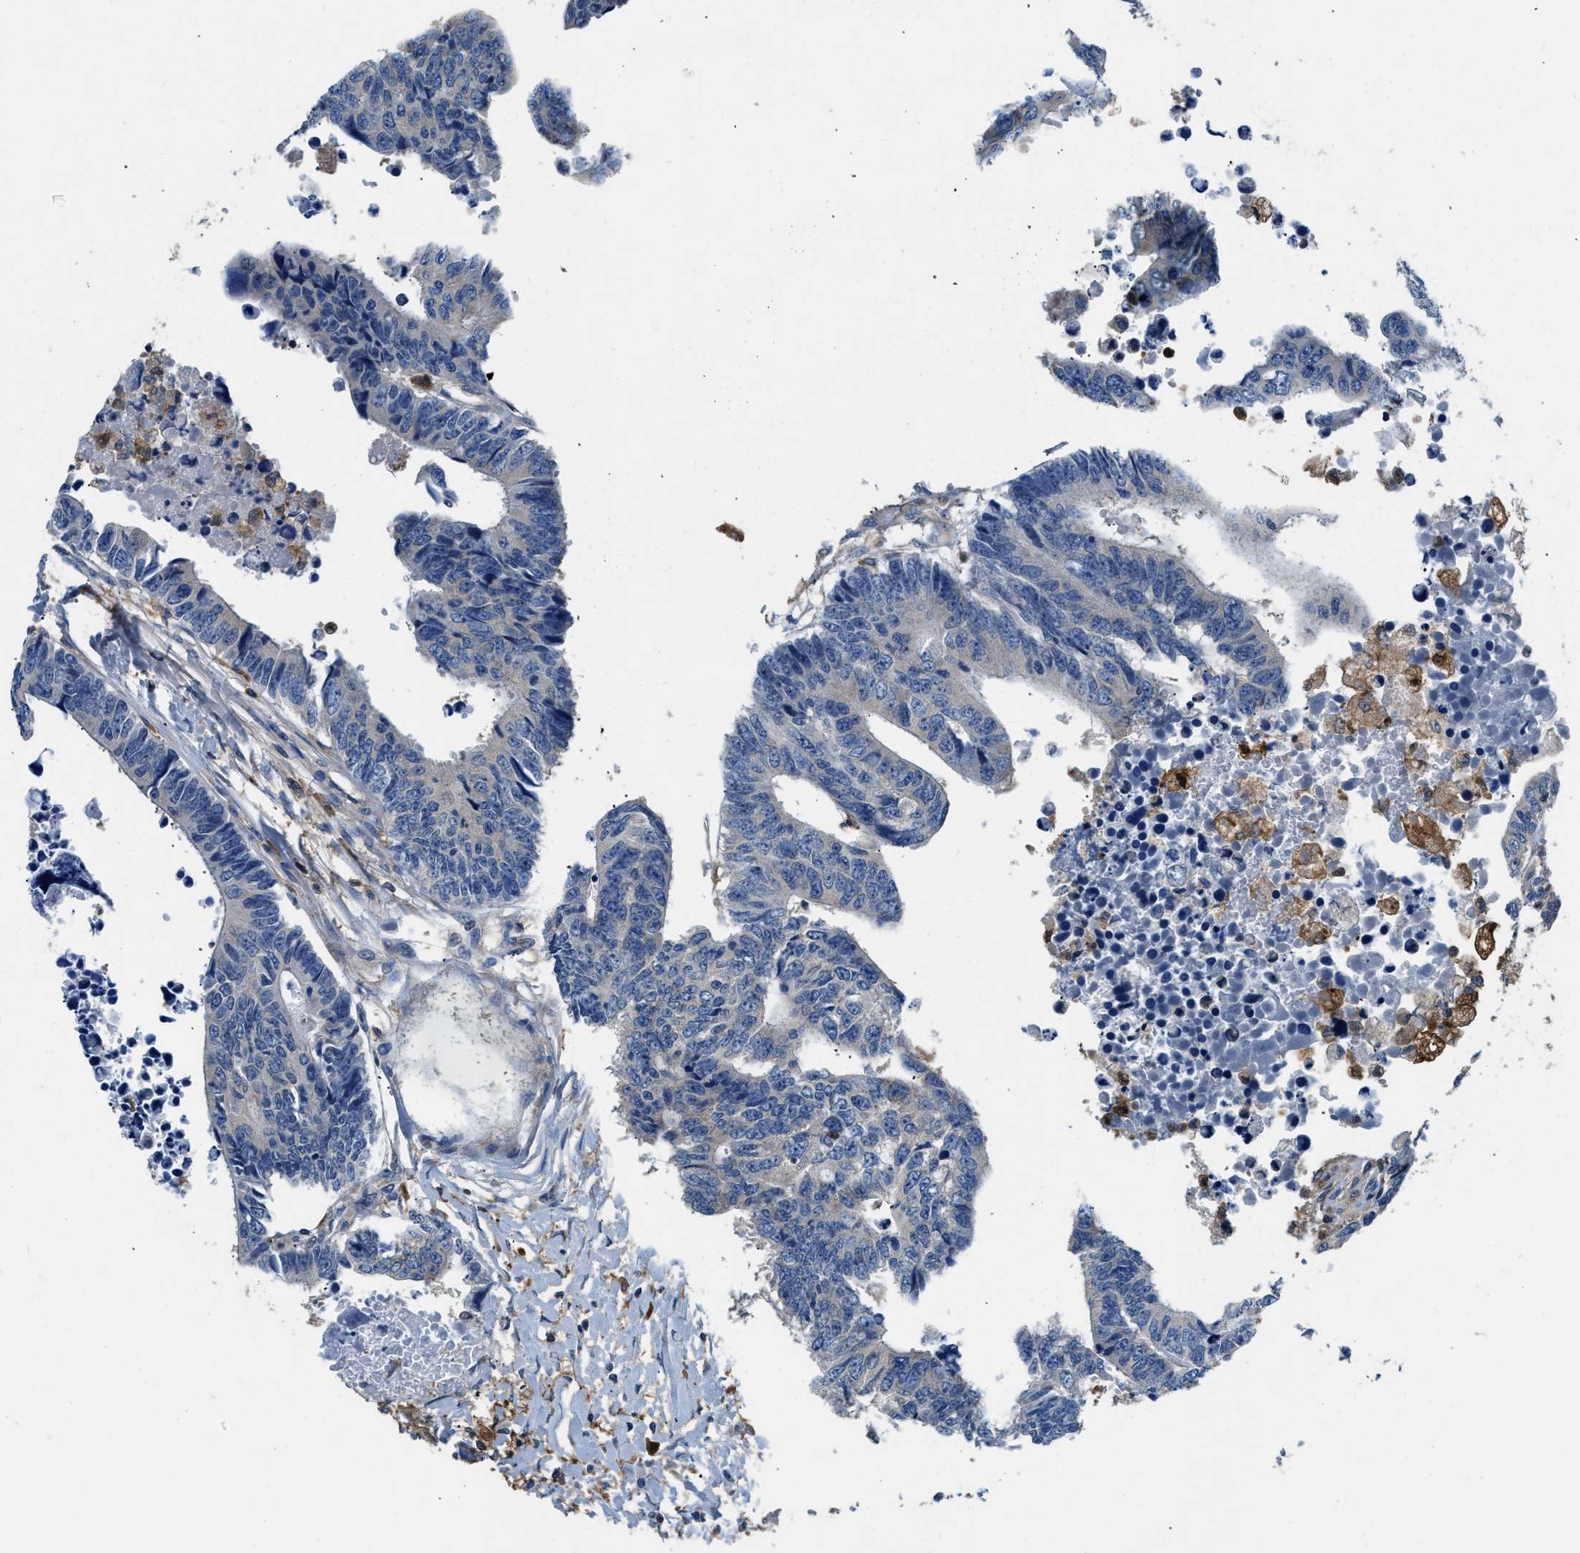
{"staining": {"intensity": "negative", "quantity": "none", "location": "none"}, "tissue": "colorectal cancer", "cell_type": "Tumor cells", "image_type": "cancer", "snomed": [{"axis": "morphology", "description": "Adenocarcinoma, NOS"}, {"axis": "topography", "description": "Rectum"}], "caption": "This is an IHC histopathology image of colorectal cancer. There is no staining in tumor cells.", "gene": "PKM", "patient": {"sex": "male", "age": 84}}